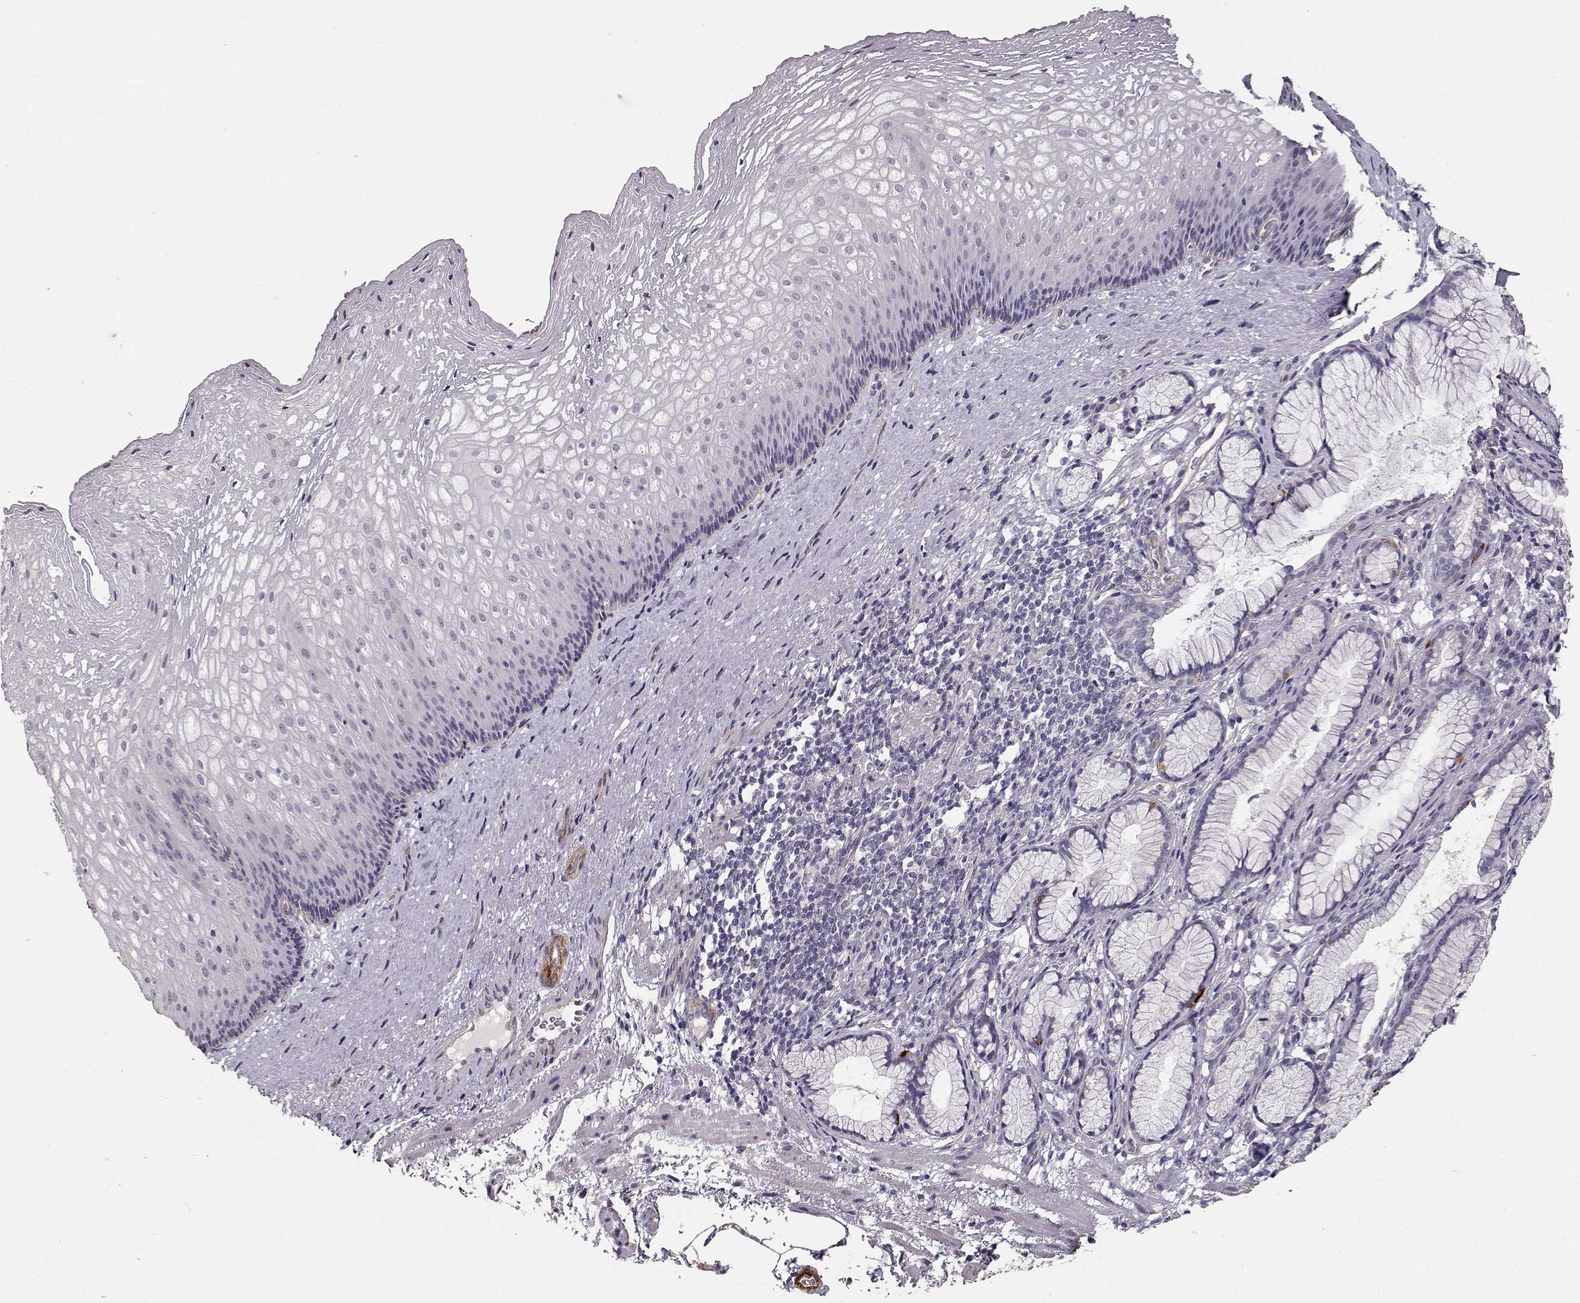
{"staining": {"intensity": "negative", "quantity": "none", "location": "none"}, "tissue": "esophagus", "cell_type": "Squamous epithelial cells", "image_type": "normal", "snomed": [{"axis": "morphology", "description": "Normal tissue, NOS"}, {"axis": "topography", "description": "Esophagus"}], "caption": "DAB (3,3'-diaminobenzidine) immunohistochemical staining of benign esophagus displays no significant staining in squamous epithelial cells.", "gene": "LAMA5", "patient": {"sex": "male", "age": 76}}